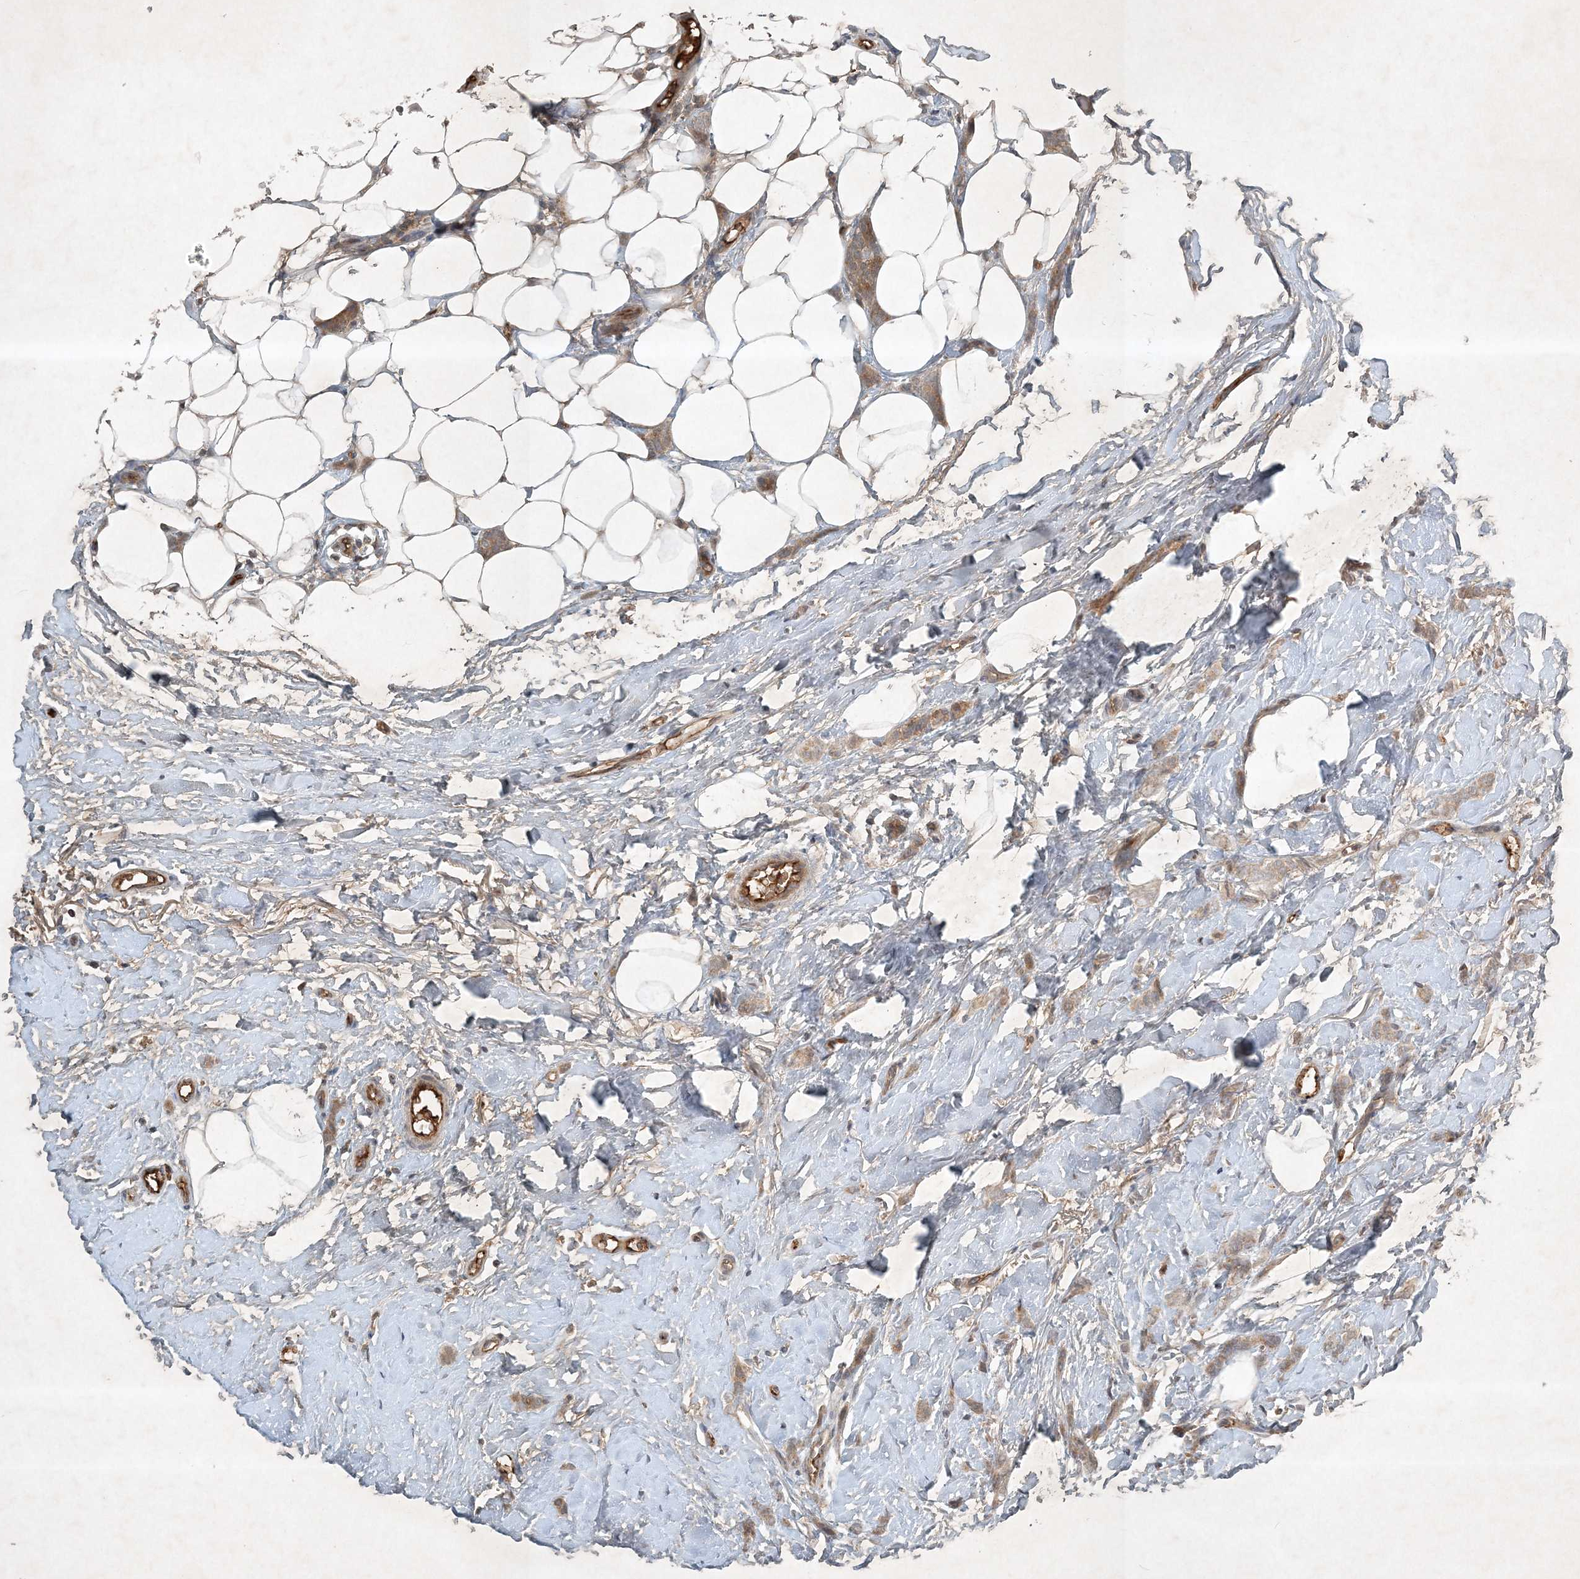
{"staining": {"intensity": "weak", "quantity": "25%-75%", "location": "cytoplasmic/membranous"}, "tissue": "breast cancer", "cell_type": "Tumor cells", "image_type": "cancer", "snomed": [{"axis": "morphology", "description": "Lobular carcinoma"}, {"axis": "topography", "description": "Skin"}, {"axis": "topography", "description": "Breast"}], "caption": "Breast cancer (lobular carcinoma) was stained to show a protein in brown. There is low levels of weak cytoplasmic/membranous expression in approximately 25%-75% of tumor cells.", "gene": "TNFAIP6", "patient": {"sex": "female", "age": 46}}